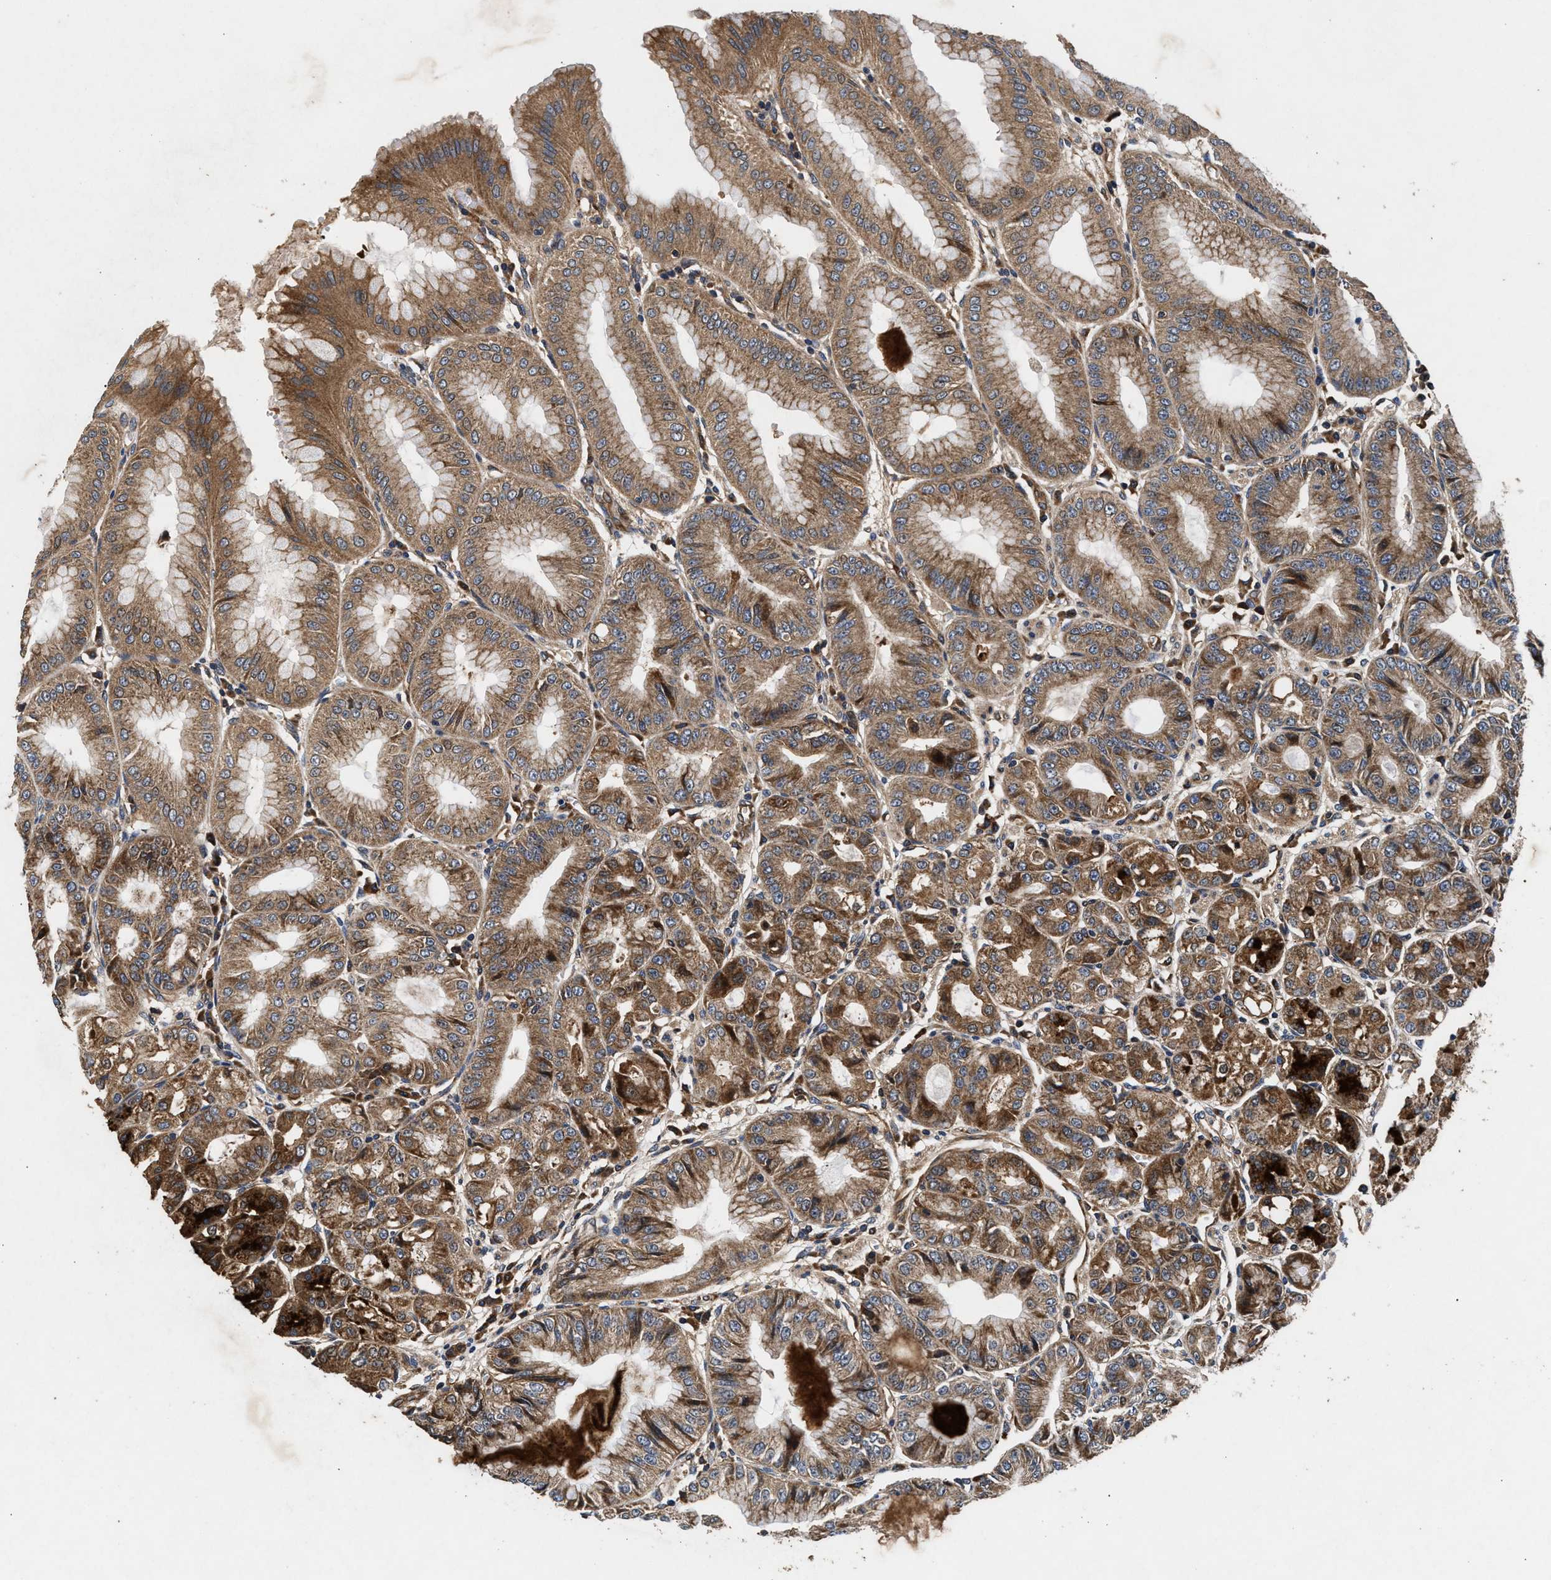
{"staining": {"intensity": "moderate", "quantity": ">75%", "location": "cytoplasmic/membranous"}, "tissue": "stomach", "cell_type": "Glandular cells", "image_type": "normal", "snomed": [{"axis": "morphology", "description": "Normal tissue, NOS"}, {"axis": "topography", "description": "Stomach, lower"}], "caption": "A brown stain labels moderate cytoplasmic/membranous expression of a protein in glandular cells of unremarkable stomach. The staining was performed using DAB, with brown indicating positive protein expression. Nuclei are stained blue with hematoxylin.", "gene": "NFKB2", "patient": {"sex": "male", "age": 71}}